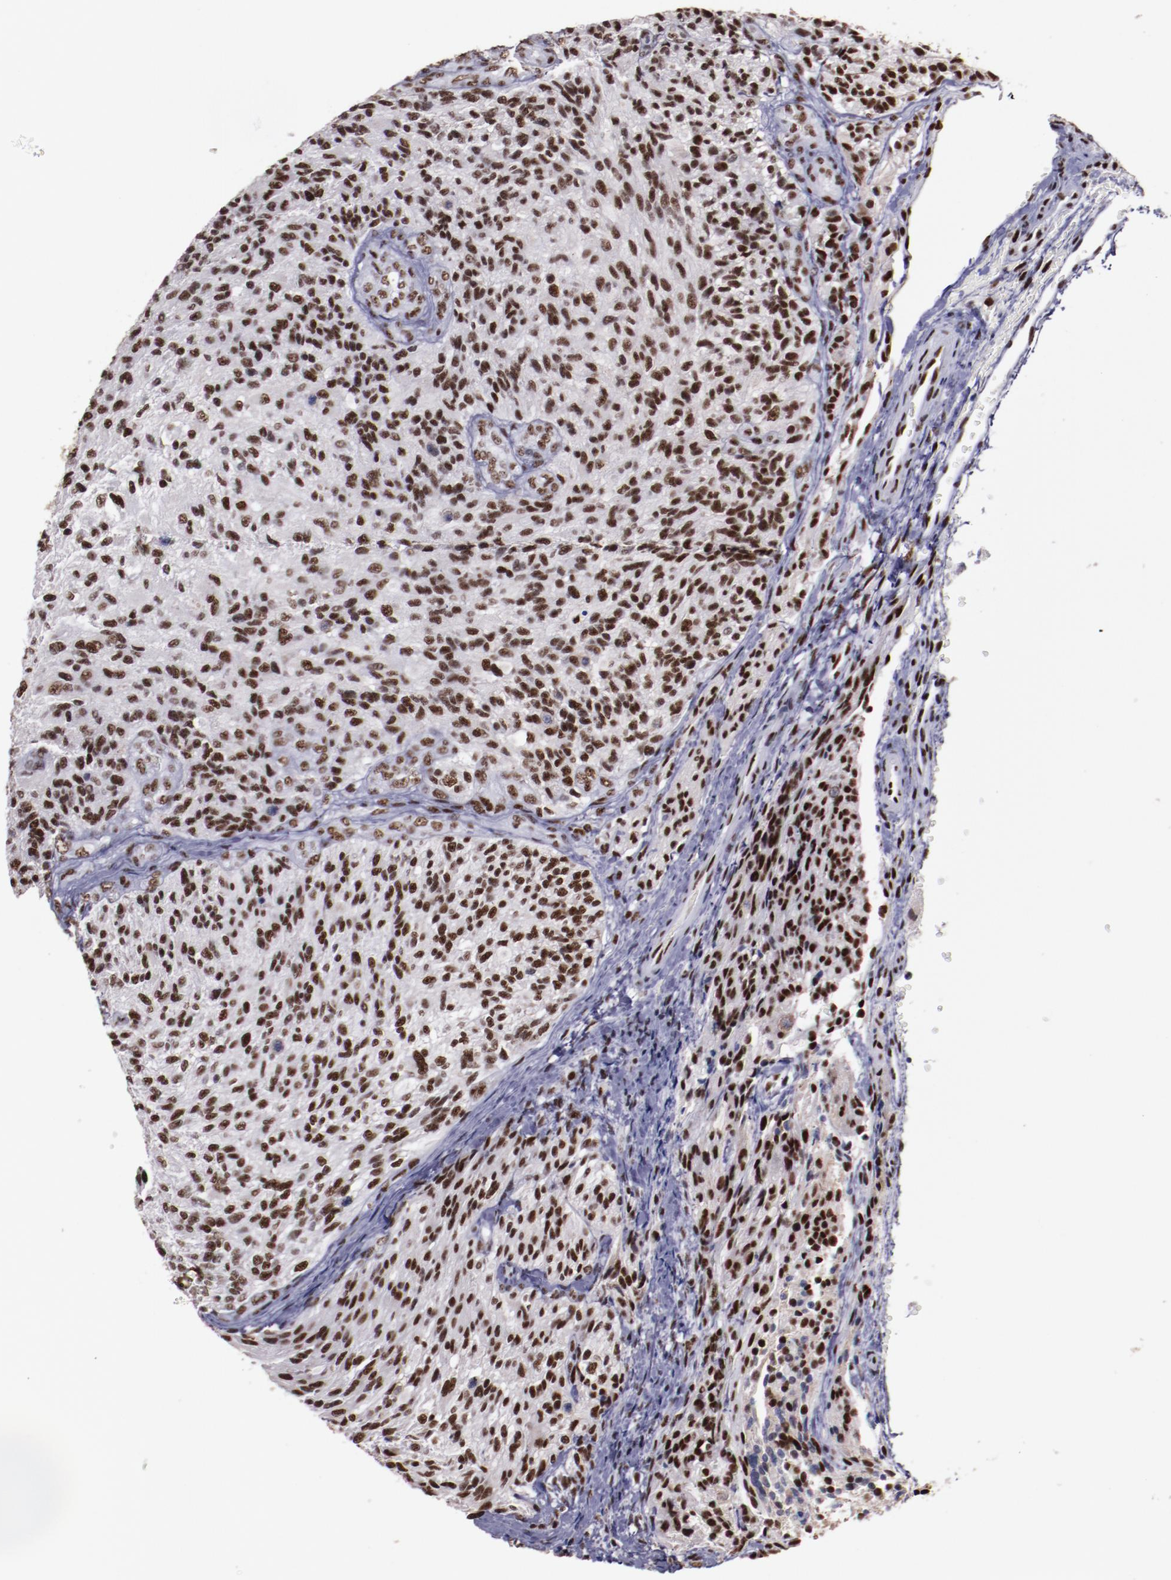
{"staining": {"intensity": "strong", "quantity": ">75%", "location": "nuclear"}, "tissue": "glioma", "cell_type": "Tumor cells", "image_type": "cancer", "snomed": [{"axis": "morphology", "description": "Normal tissue, NOS"}, {"axis": "morphology", "description": "Glioma, malignant, High grade"}, {"axis": "topography", "description": "Cerebral cortex"}], "caption": "Human high-grade glioma (malignant) stained with a brown dye reveals strong nuclear positive staining in approximately >75% of tumor cells.", "gene": "PPP4R3A", "patient": {"sex": "male", "age": 56}}